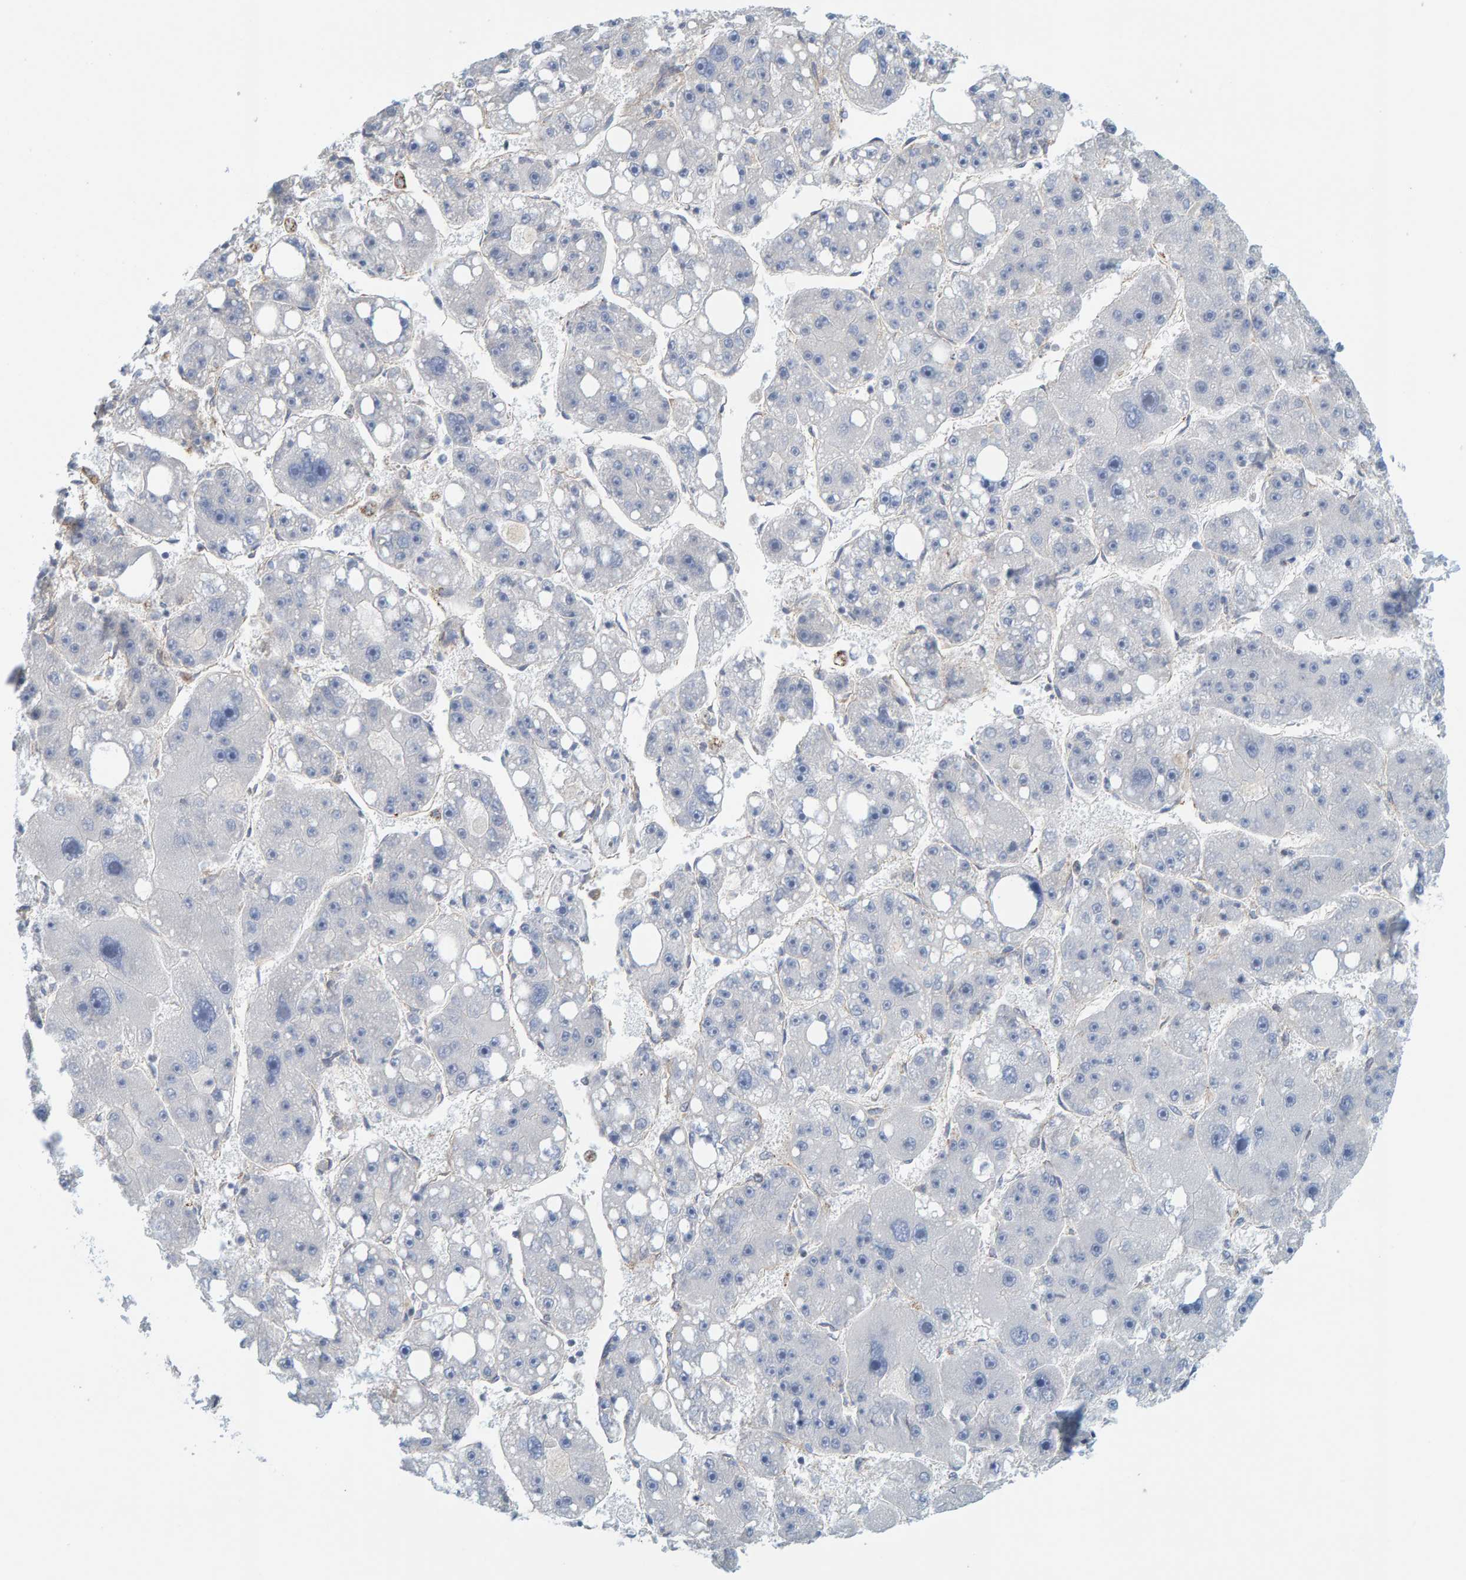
{"staining": {"intensity": "negative", "quantity": "none", "location": "none"}, "tissue": "liver cancer", "cell_type": "Tumor cells", "image_type": "cancer", "snomed": [{"axis": "morphology", "description": "Carcinoma, Hepatocellular, NOS"}, {"axis": "topography", "description": "Liver"}], "caption": "This is a photomicrograph of immunohistochemistry (IHC) staining of liver cancer (hepatocellular carcinoma), which shows no positivity in tumor cells. (Stains: DAB IHC with hematoxylin counter stain, Microscopy: brightfield microscopy at high magnification).", "gene": "PRKD2", "patient": {"sex": "female", "age": 61}}